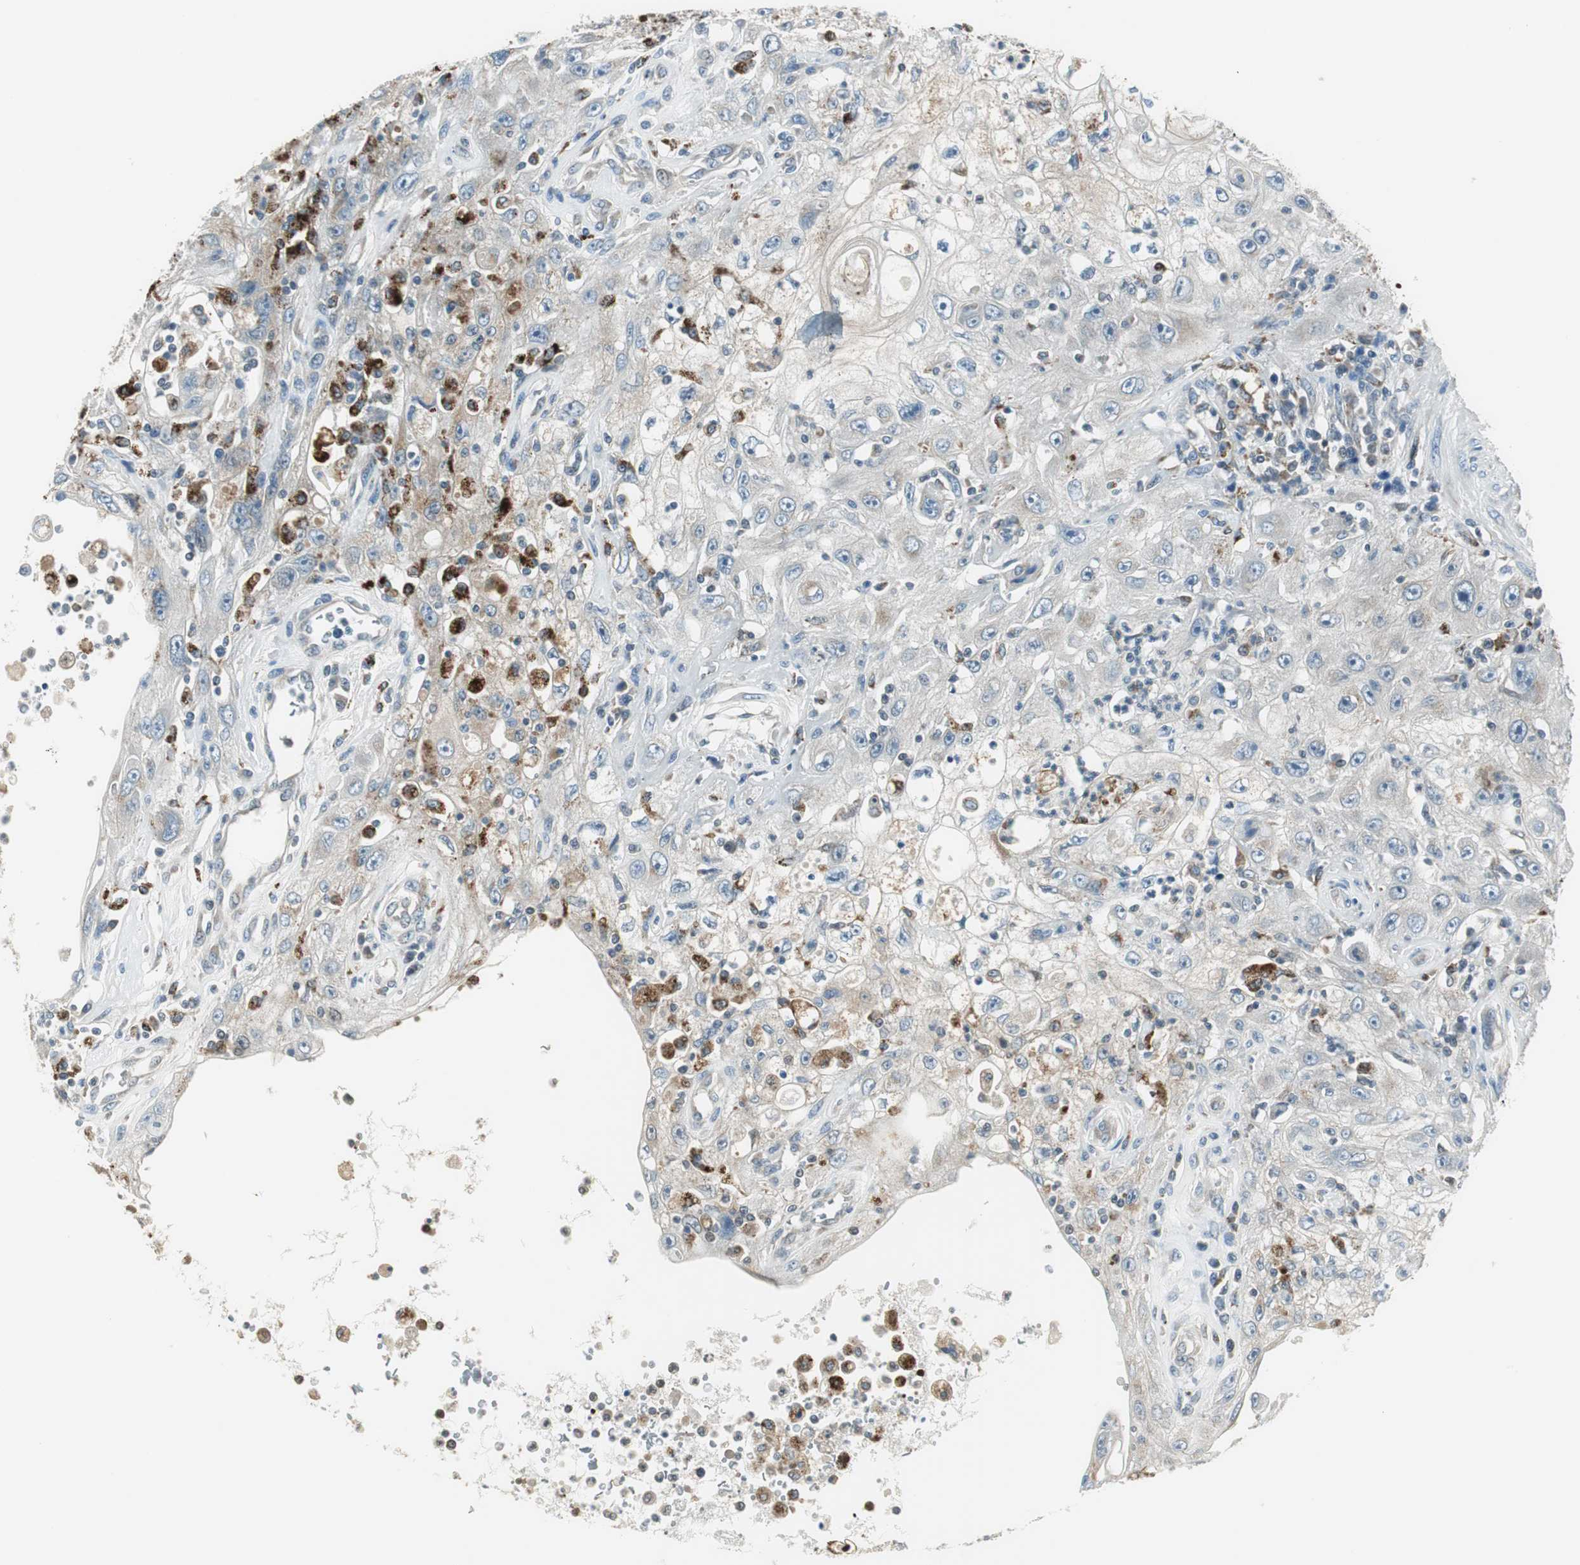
{"staining": {"intensity": "weak", "quantity": ">75%", "location": "cytoplasmic/membranous"}, "tissue": "skin cancer", "cell_type": "Tumor cells", "image_type": "cancer", "snomed": [{"axis": "morphology", "description": "Squamous cell carcinoma, NOS"}, {"axis": "topography", "description": "Skin"}], "caption": "An immunohistochemistry (IHC) image of tumor tissue is shown. Protein staining in brown highlights weak cytoplasmic/membranous positivity in skin squamous cell carcinoma within tumor cells. Using DAB (brown) and hematoxylin (blue) stains, captured at high magnification using brightfield microscopy.", "gene": "NCK1", "patient": {"sex": "male", "age": 75}}